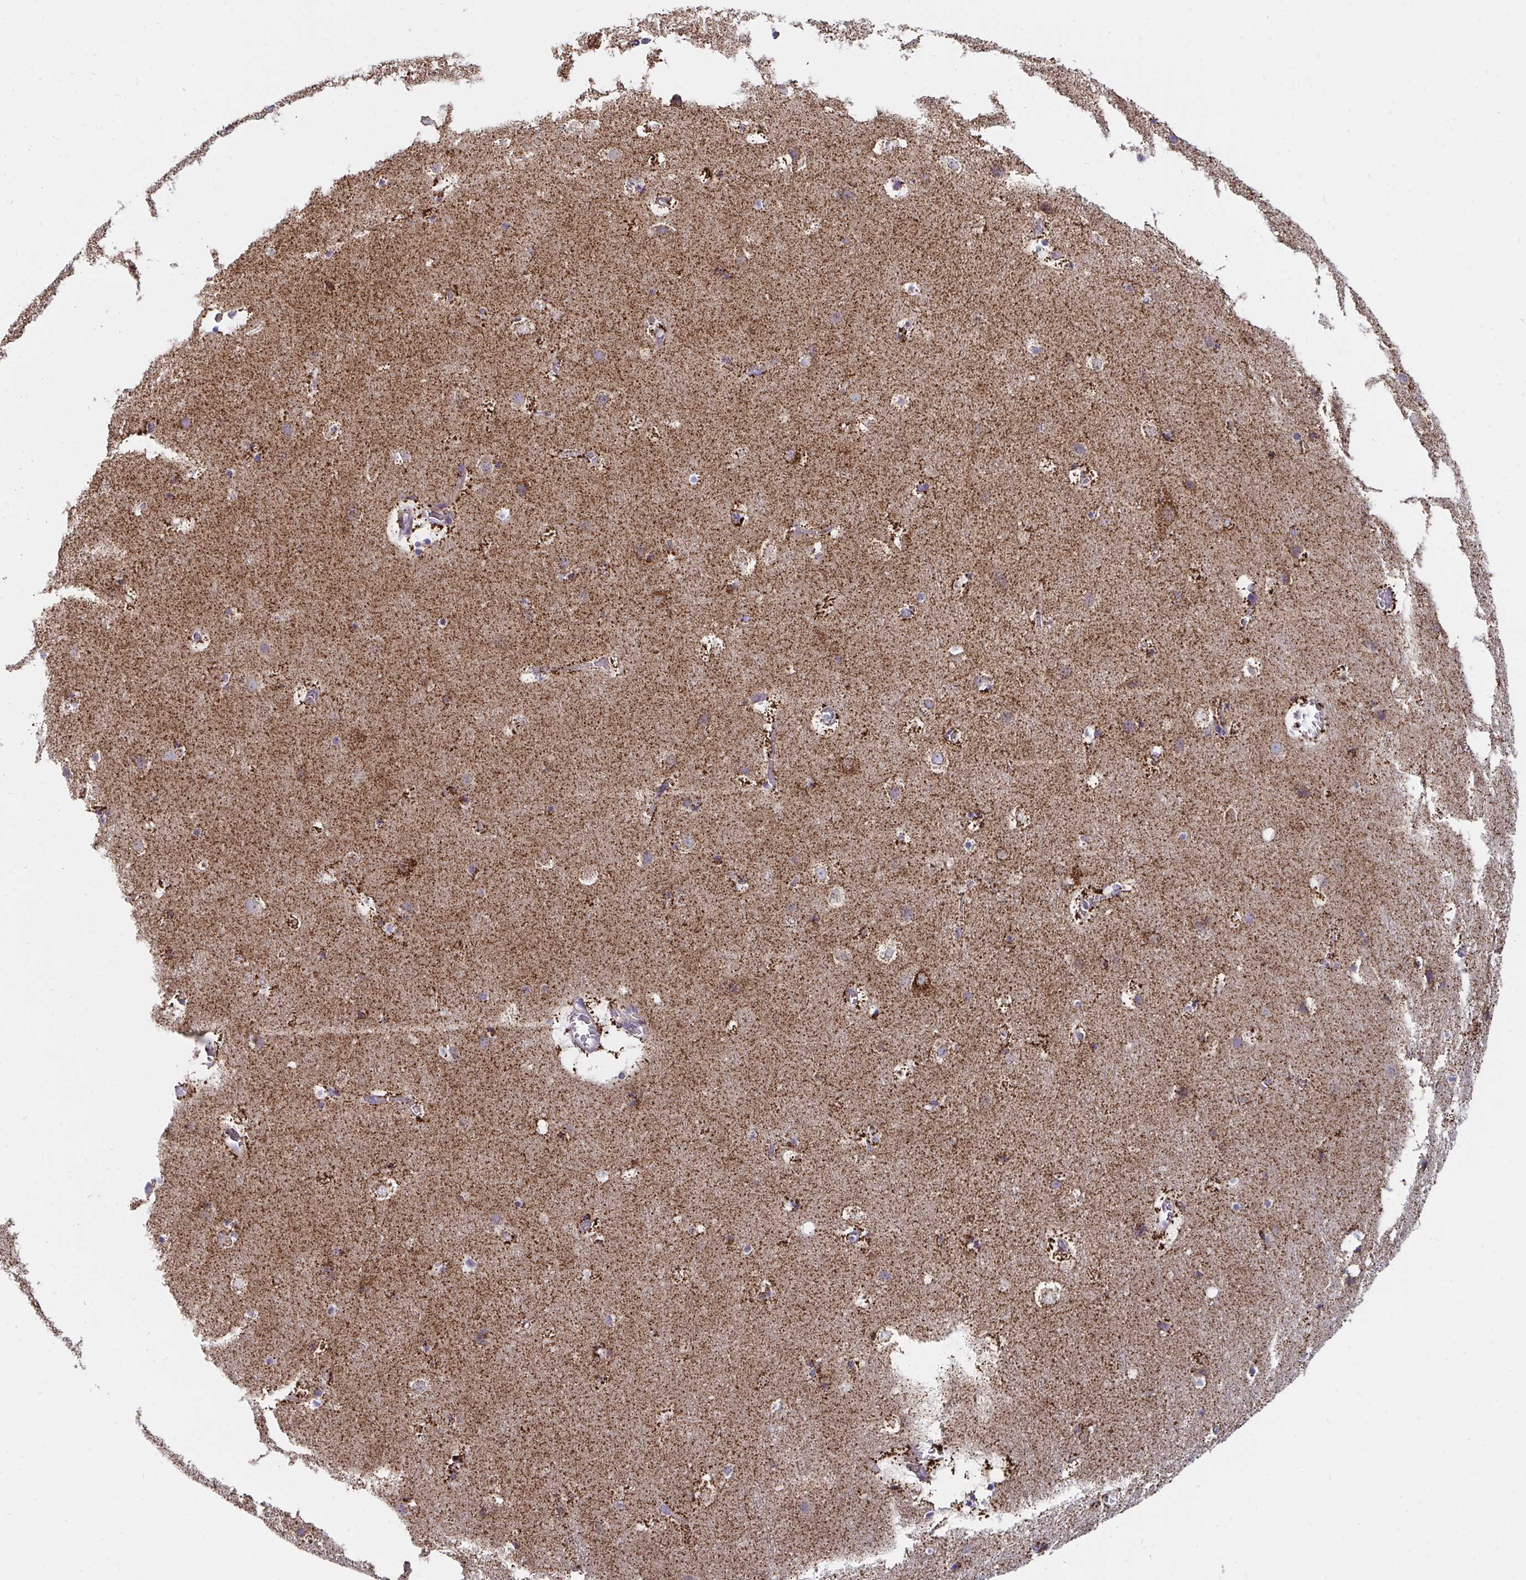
{"staining": {"intensity": "weak", "quantity": "25%-75%", "location": "cytoplasmic/membranous"}, "tissue": "cerebral cortex", "cell_type": "Endothelial cells", "image_type": "normal", "snomed": [{"axis": "morphology", "description": "Normal tissue, NOS"}, {"axis": "topography", "description": "Cerebral cortex"}], "caption": "The immunohistochemical stain labels weak cytoplasmic/membranous staining in endothelial cells of normal cerebral cortex.", "gene": "PC", "patient": {"sex": "female", "age": 42}}